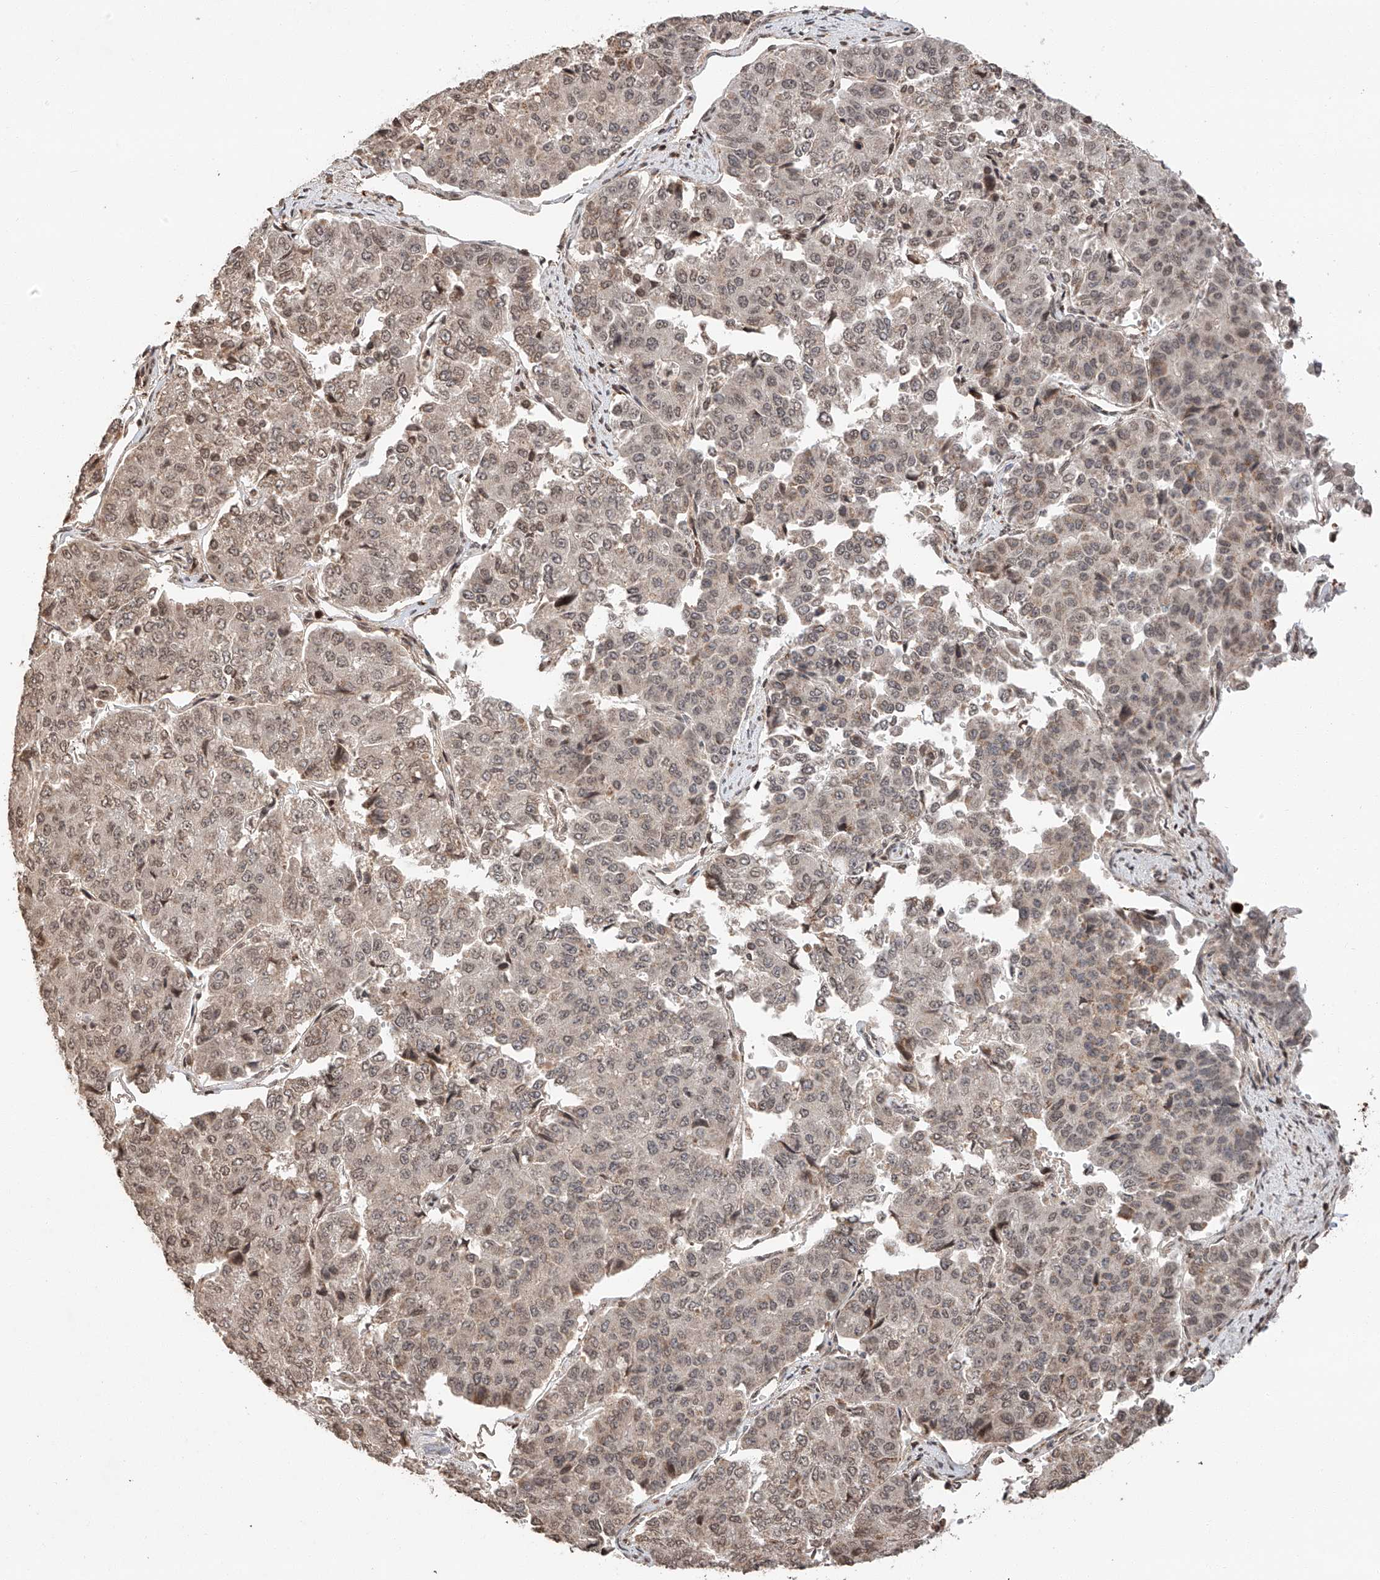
{"staining": {"intensity": "weak", "quantity": "25%-75%", "location": "nuclear"}, "tissue": "pancreatic cancer", "cell_type": "Tumor cells", "image_type": "cancer", "snomed": [{"axis": "morphology", "description": "Adenocarcinoma, NOS"}, {"axis": "topography", "description": "Pancreas"}], "caption": "An image showing weak nuclear staining in approximately 25%-75% of tumor cells in pancreatic cancer (adenocarcinoma), as visualized by brown immunohistochemical staining.", "gene": "ARHGAP33", "patient": {"sex": "male", "age": 50}}